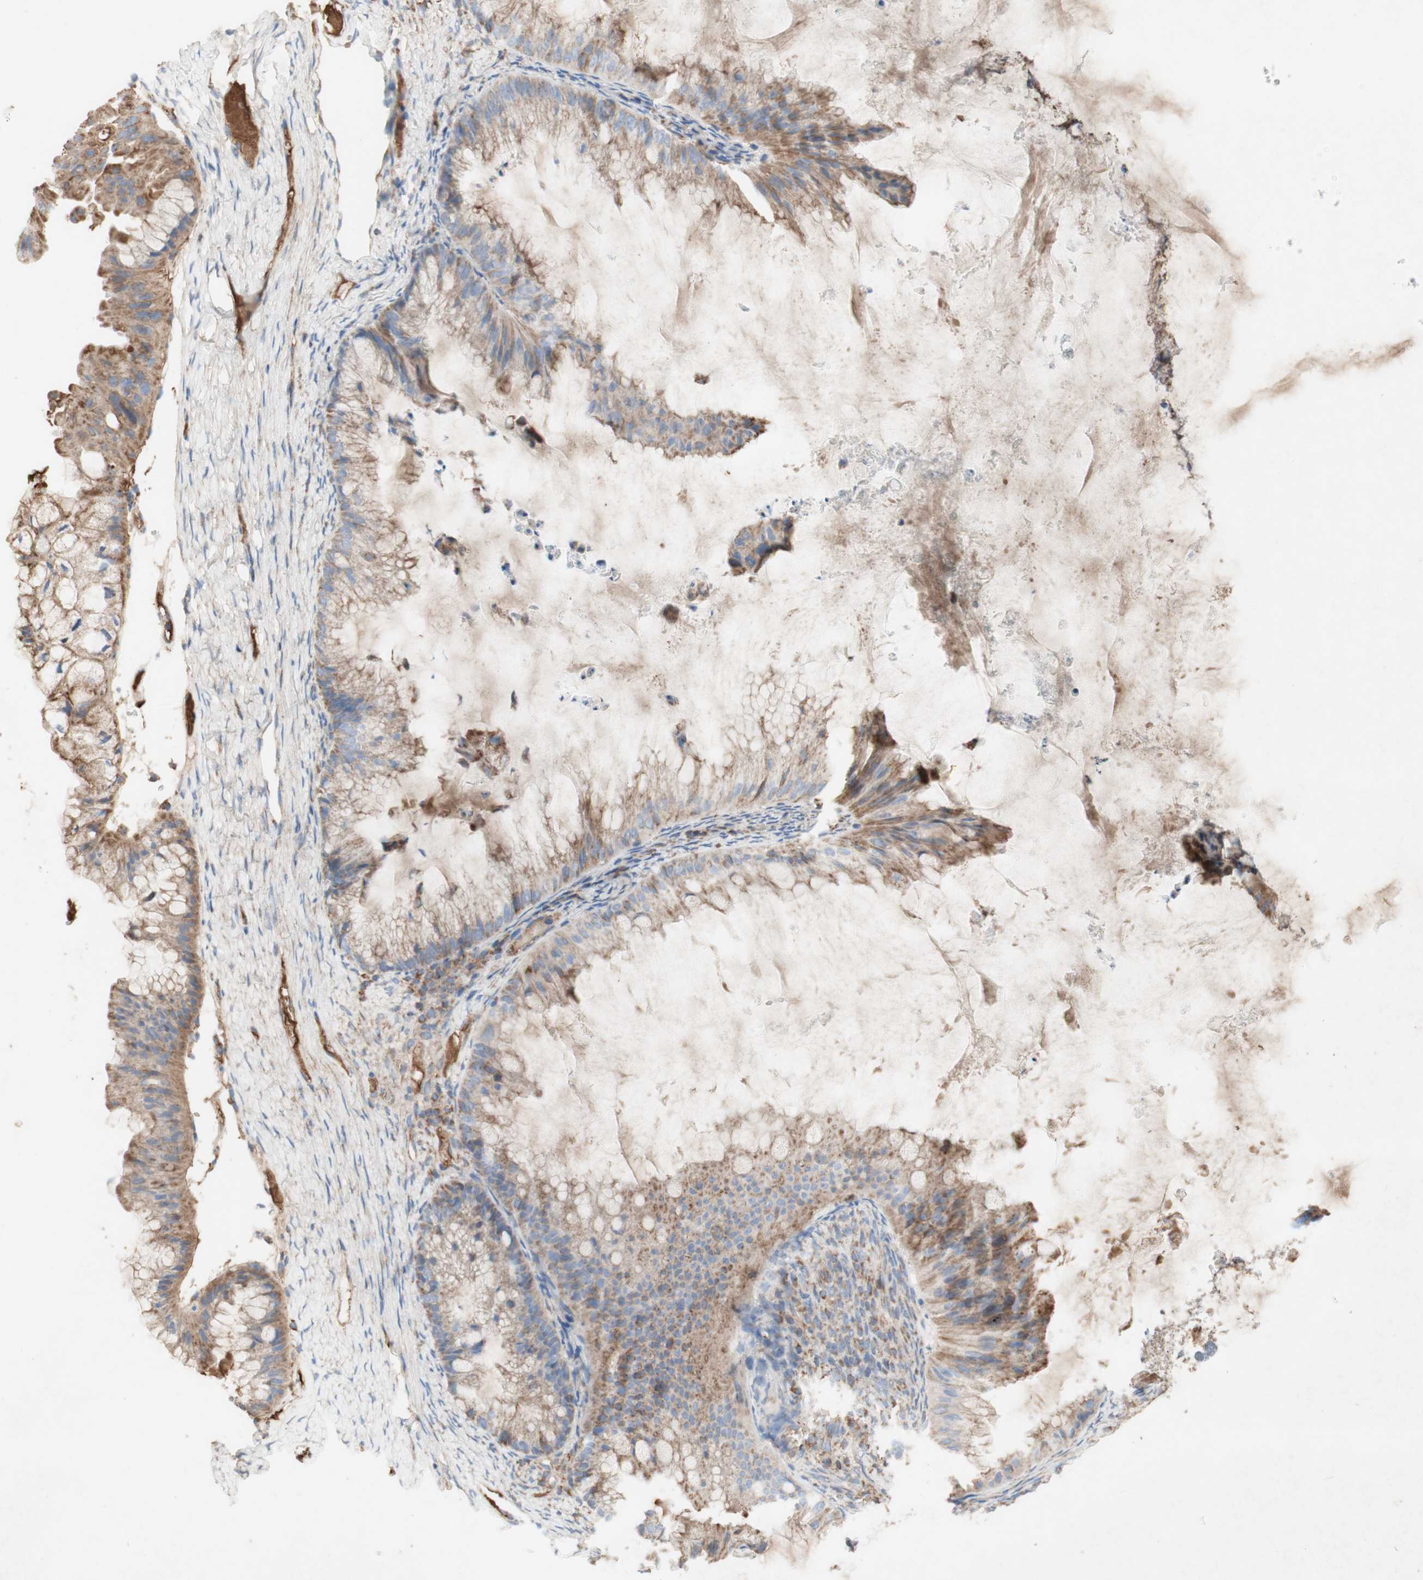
{"staining": {"intensity": "weak", "quantity": ">75%", "location": "cytoplasmic/membranous"}, "tissue": "ovarian cancer", "cell_type": "Tumor cells", "image_type": "cancer", "snomed": [{"axis": "morphology", "description": "Cystadenocarcinoma, mucinous, NOS"}, {"axis": "topography", "description": "Ovary"}], "caption": "Ovarian cancer stained for a protein (brown) shows weak cytoplasmic/membranous positive positivity in about >75% of tumor cells.", "gene": "SDHB", "patient": {"sex": "female", "age": 61}}